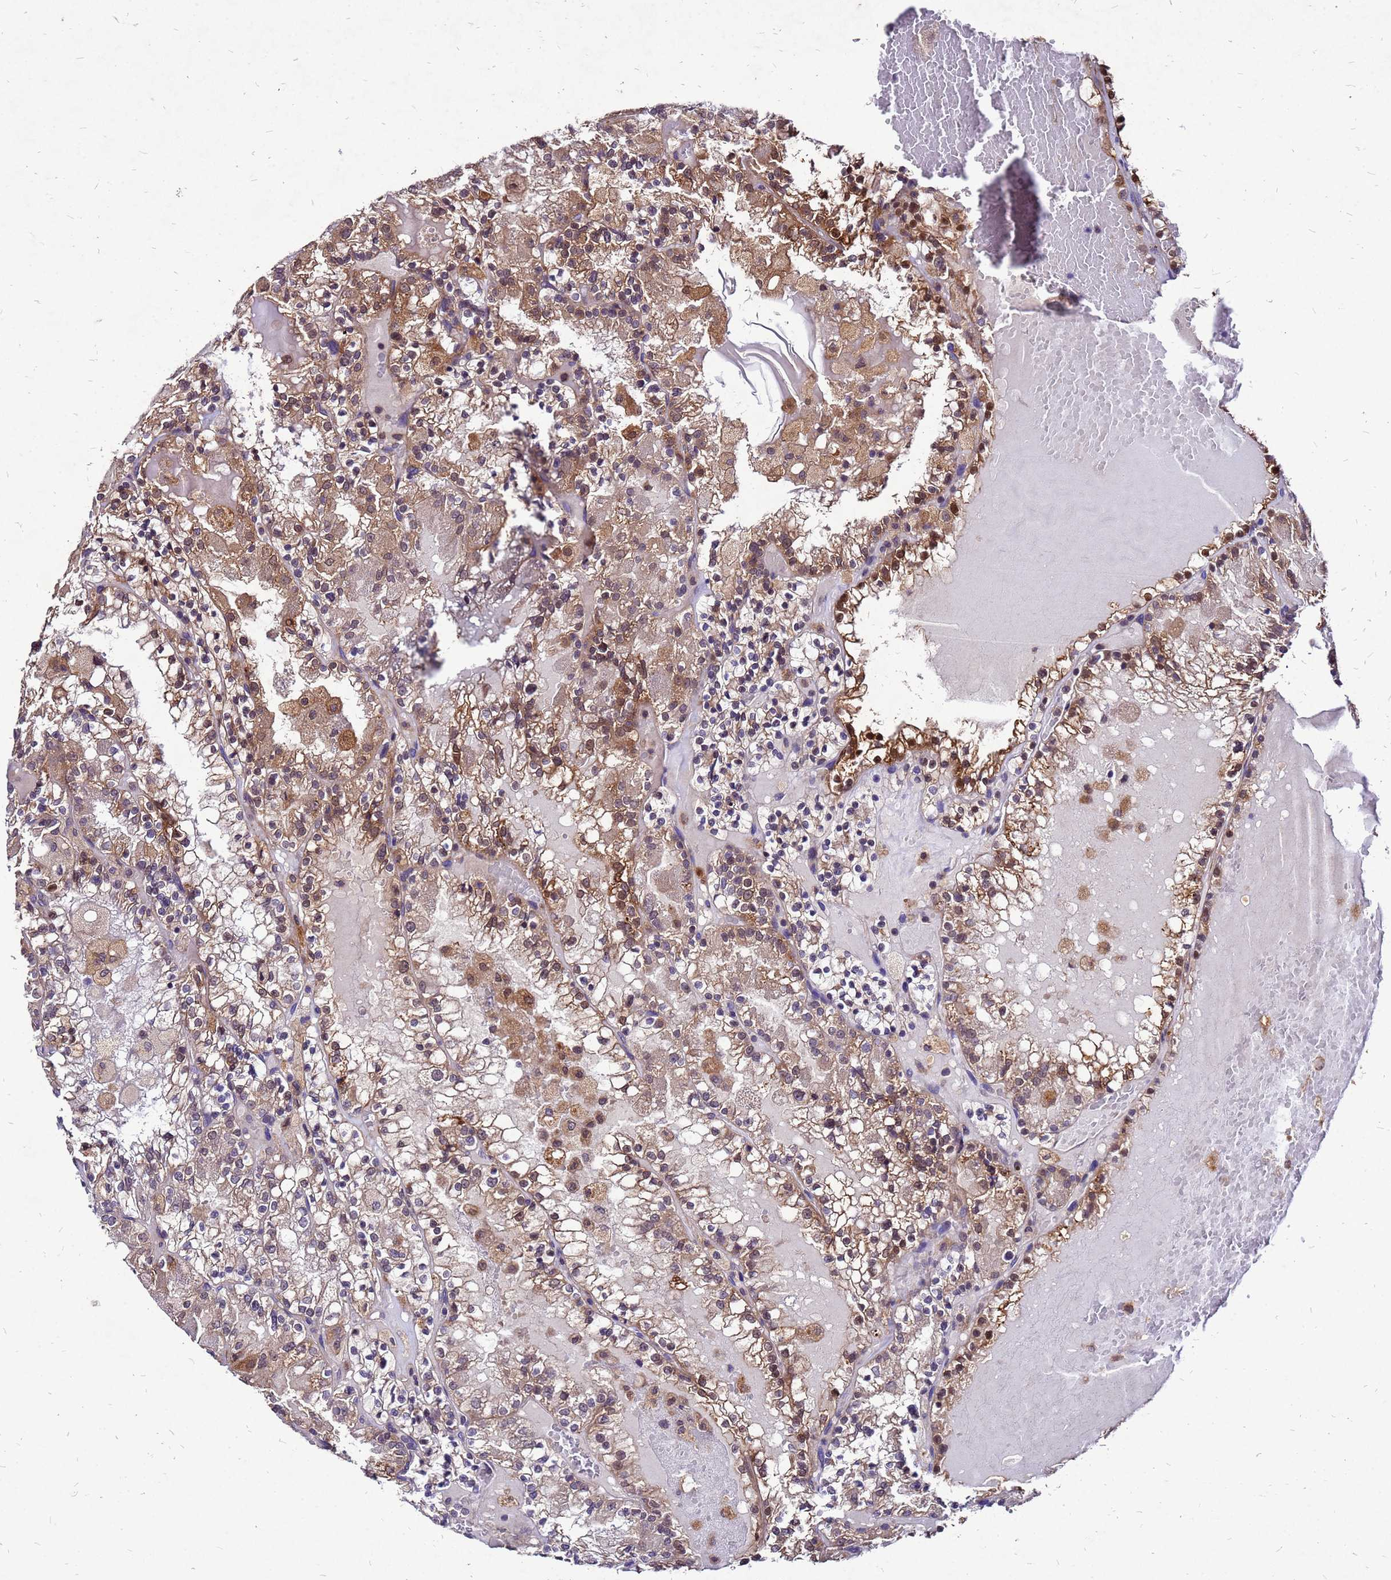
{"staining": {"intensity": "moderate", "quantity": ">75%", "location": "cytoplasmic/membranous"}, "tissue": "renal cancer", "cell_type": "Tumor cells", "image_type": "cancer", "snomed": [{"axis": "morphology", "description": "Adenocarcinoma, NOS"}, {"axis": "topography", "description": "Kidney"}], "caption": "Immunohistochemical staining of human adenocarcinoma (renal) exhibits medium levels of moderate cytoplasmic/membranous expression in about >75% of tumor cells.", "gene": "DUSP23", "patient": {"sex": "female", "age": 56}}